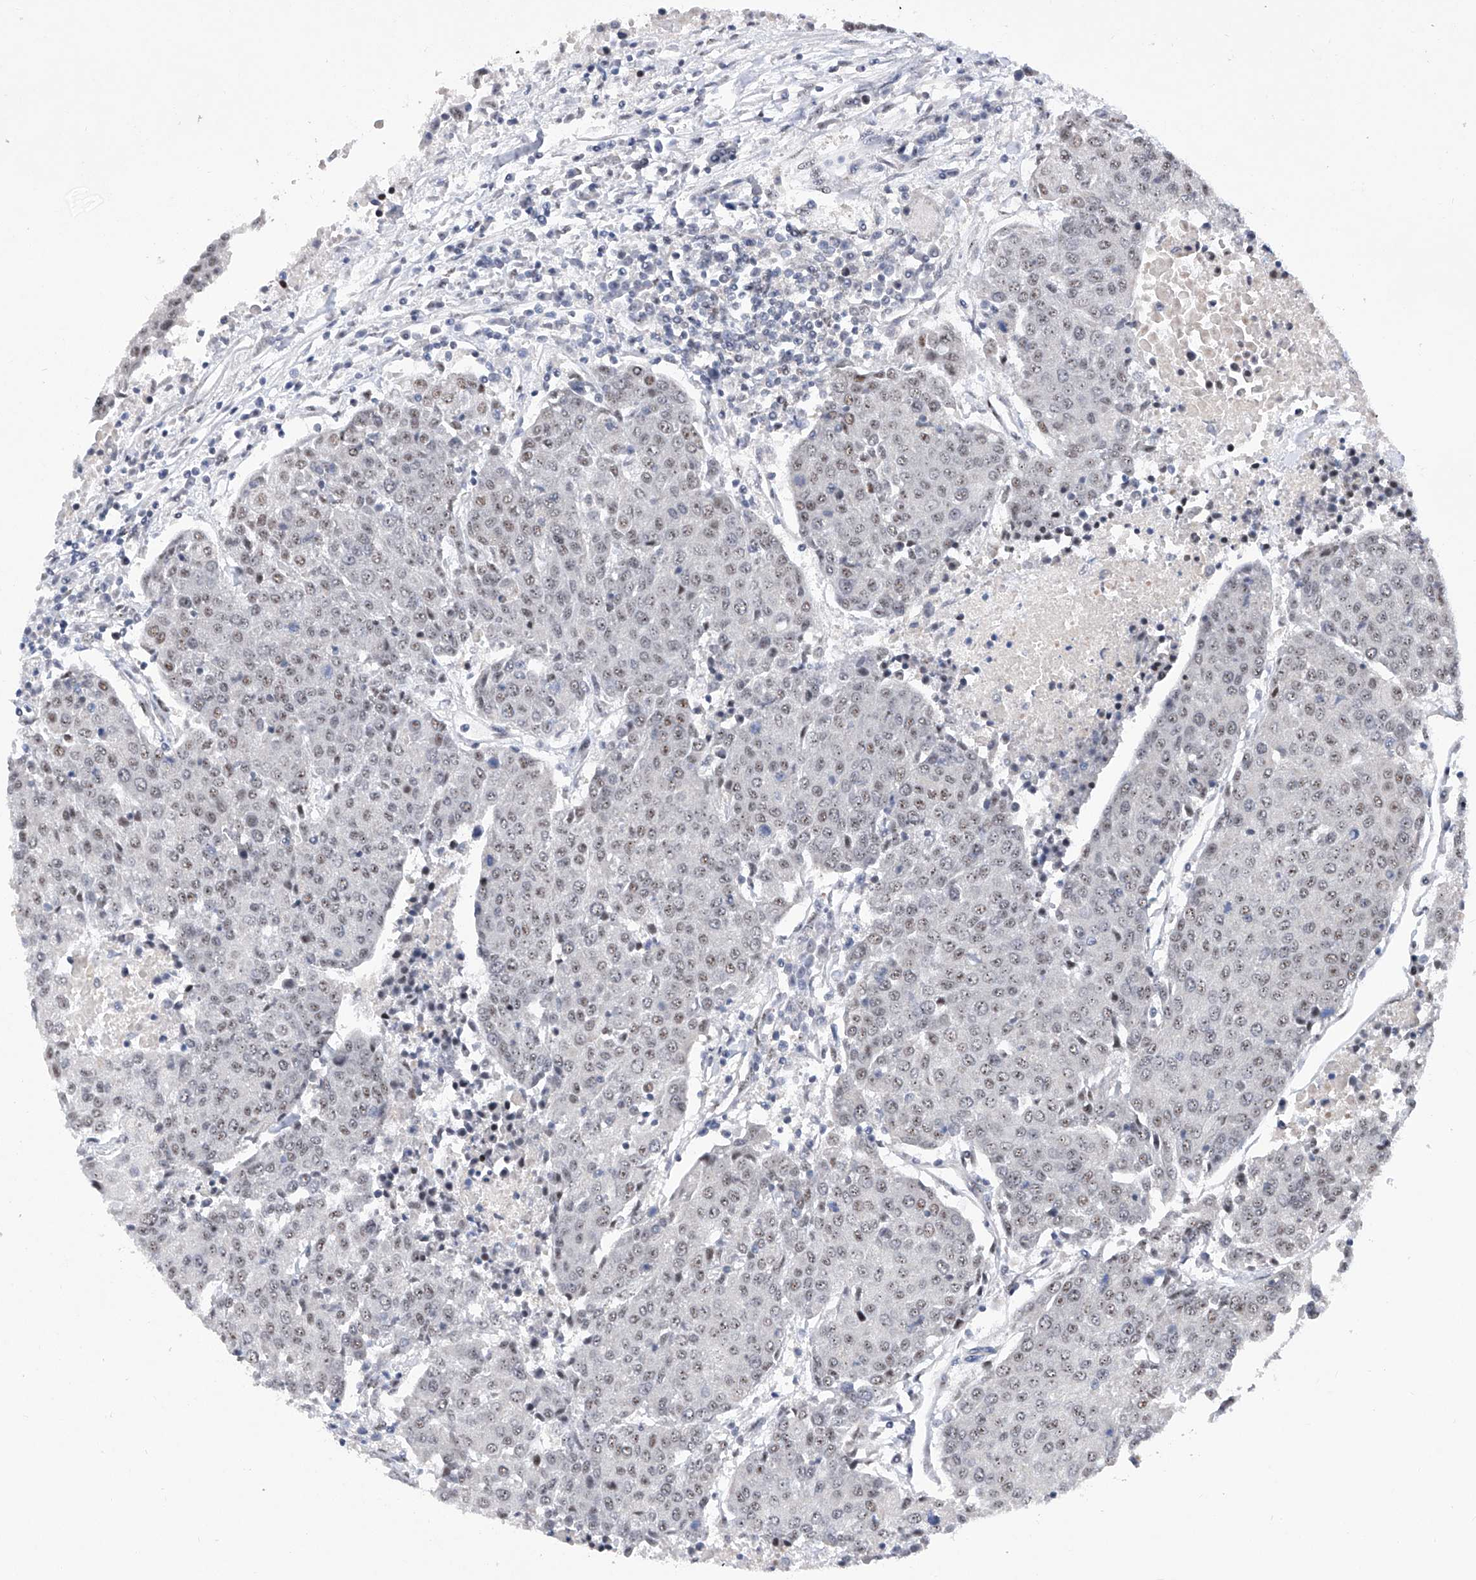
{"staining": {"intensity": "weak", "quantity": "<25%", "location": "nuclear"}, "tissue": "urothelial cancer", "cell_type": "Tumor cells", "image_type": "cancer", "snomed": [{"axis": "morphology", "description": "Urothelial carcinoma, High grade"}, {"axis": "topography", "description": "Urinary bladder"}], "caption": "Immunohistochemistry image of urothelial carcinoma (high-grade) stained for a protein (brown), which shows no expression in tumor cells.", "gene": "RAD54L", "patient": {"sex": "female", "age": 85}}